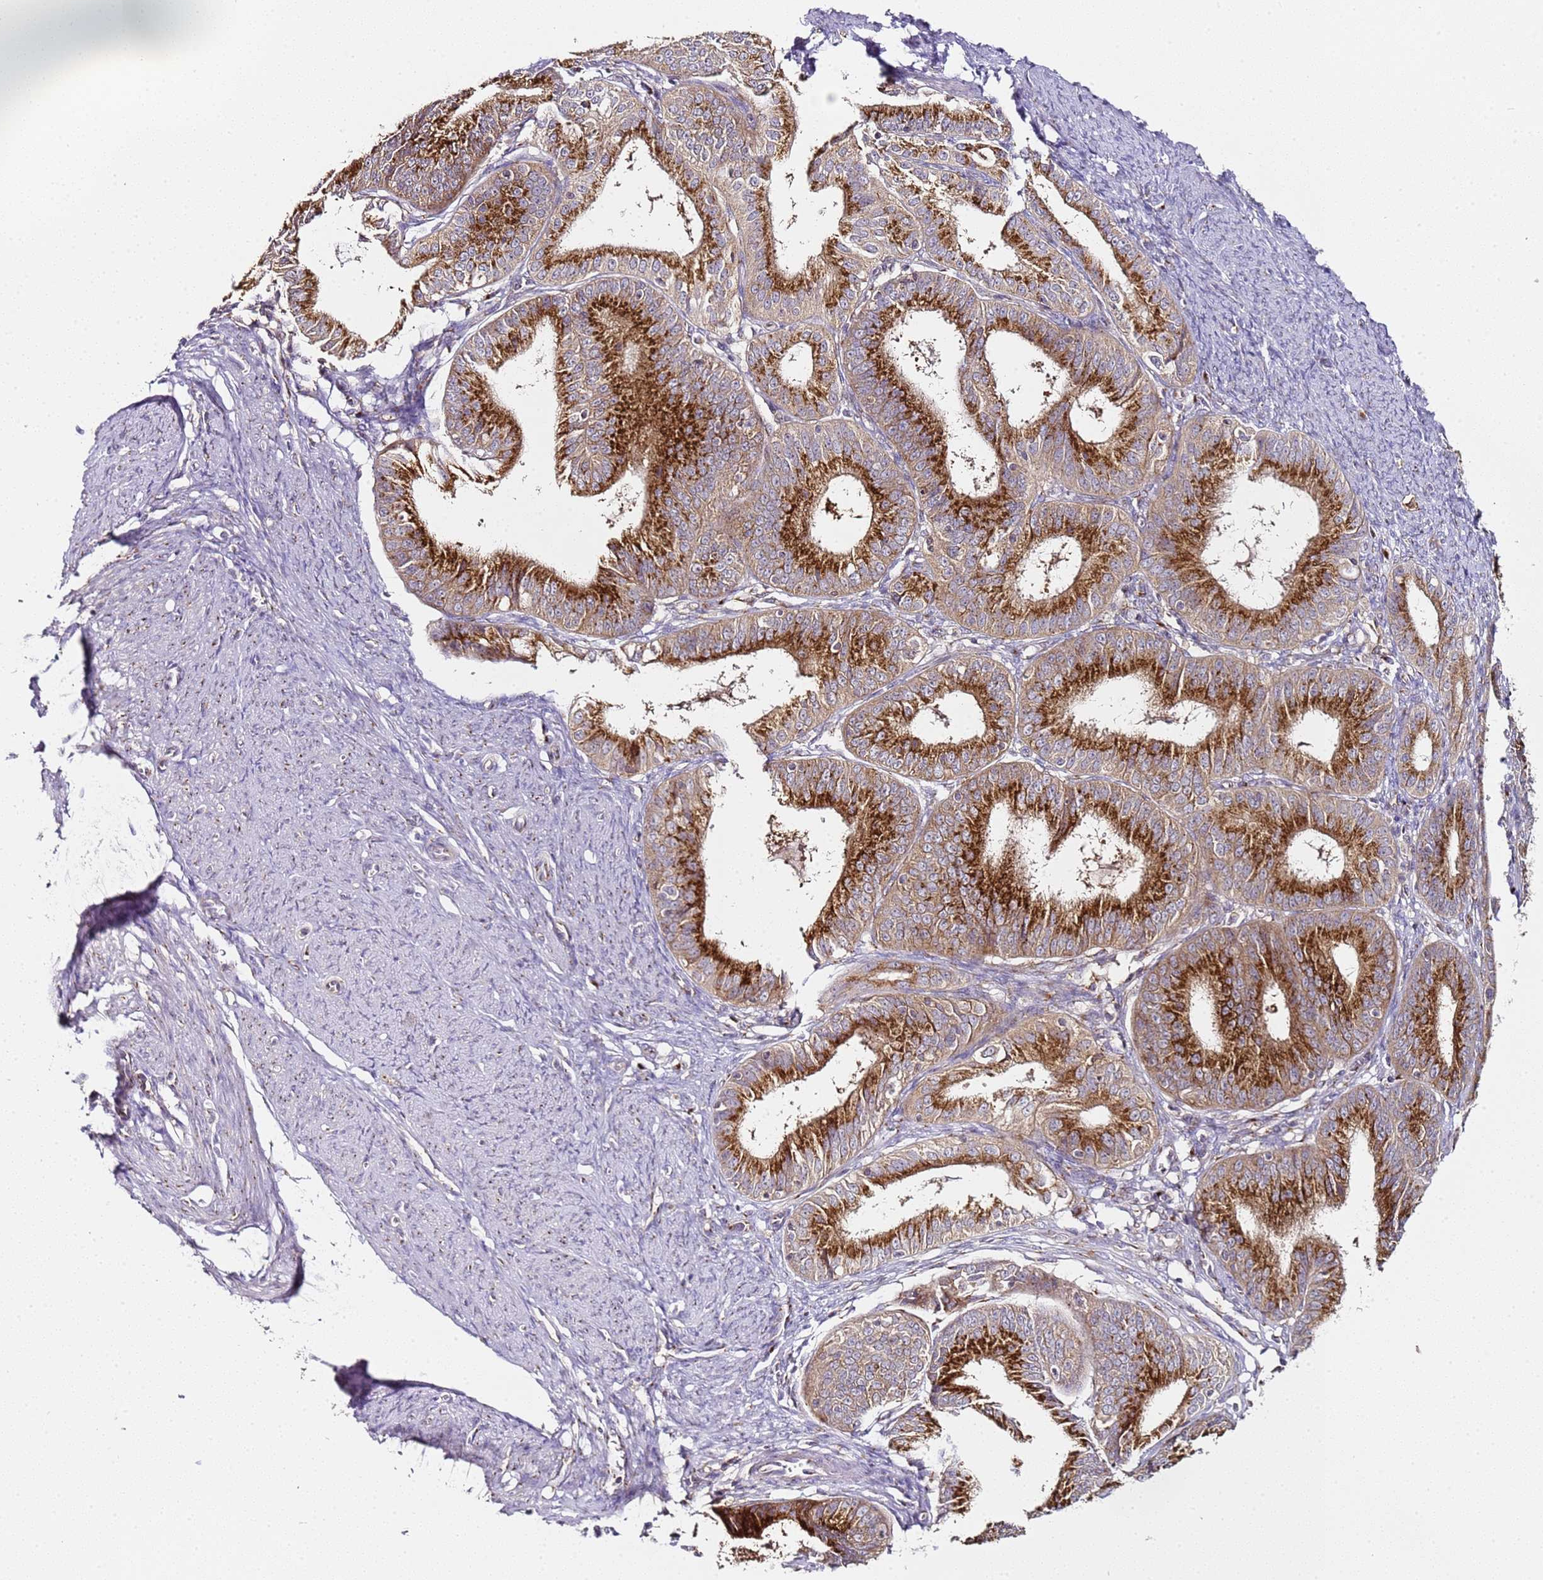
{"staining": {"intensity": "strong", "quantity": ">75%", "location": "cytoplasmic/membranous"}, "tissue": "endometrial cancer", "cell_type": "Tumor cells", "image_type": "cancer", "snomed": [{"axis": "morphology", "description": "Adenocarcinoma, NOS"}, {"axis": "topography", "description": "Endometrium"}], "caption": "Protein staining of adenocarcinoma (endometrial) tissue shows strong cytoplasmic/membranous staining in about >75% of tumor cells.", "gene": "MRPL49", "patient": {"sex": "female", "age": 51}}